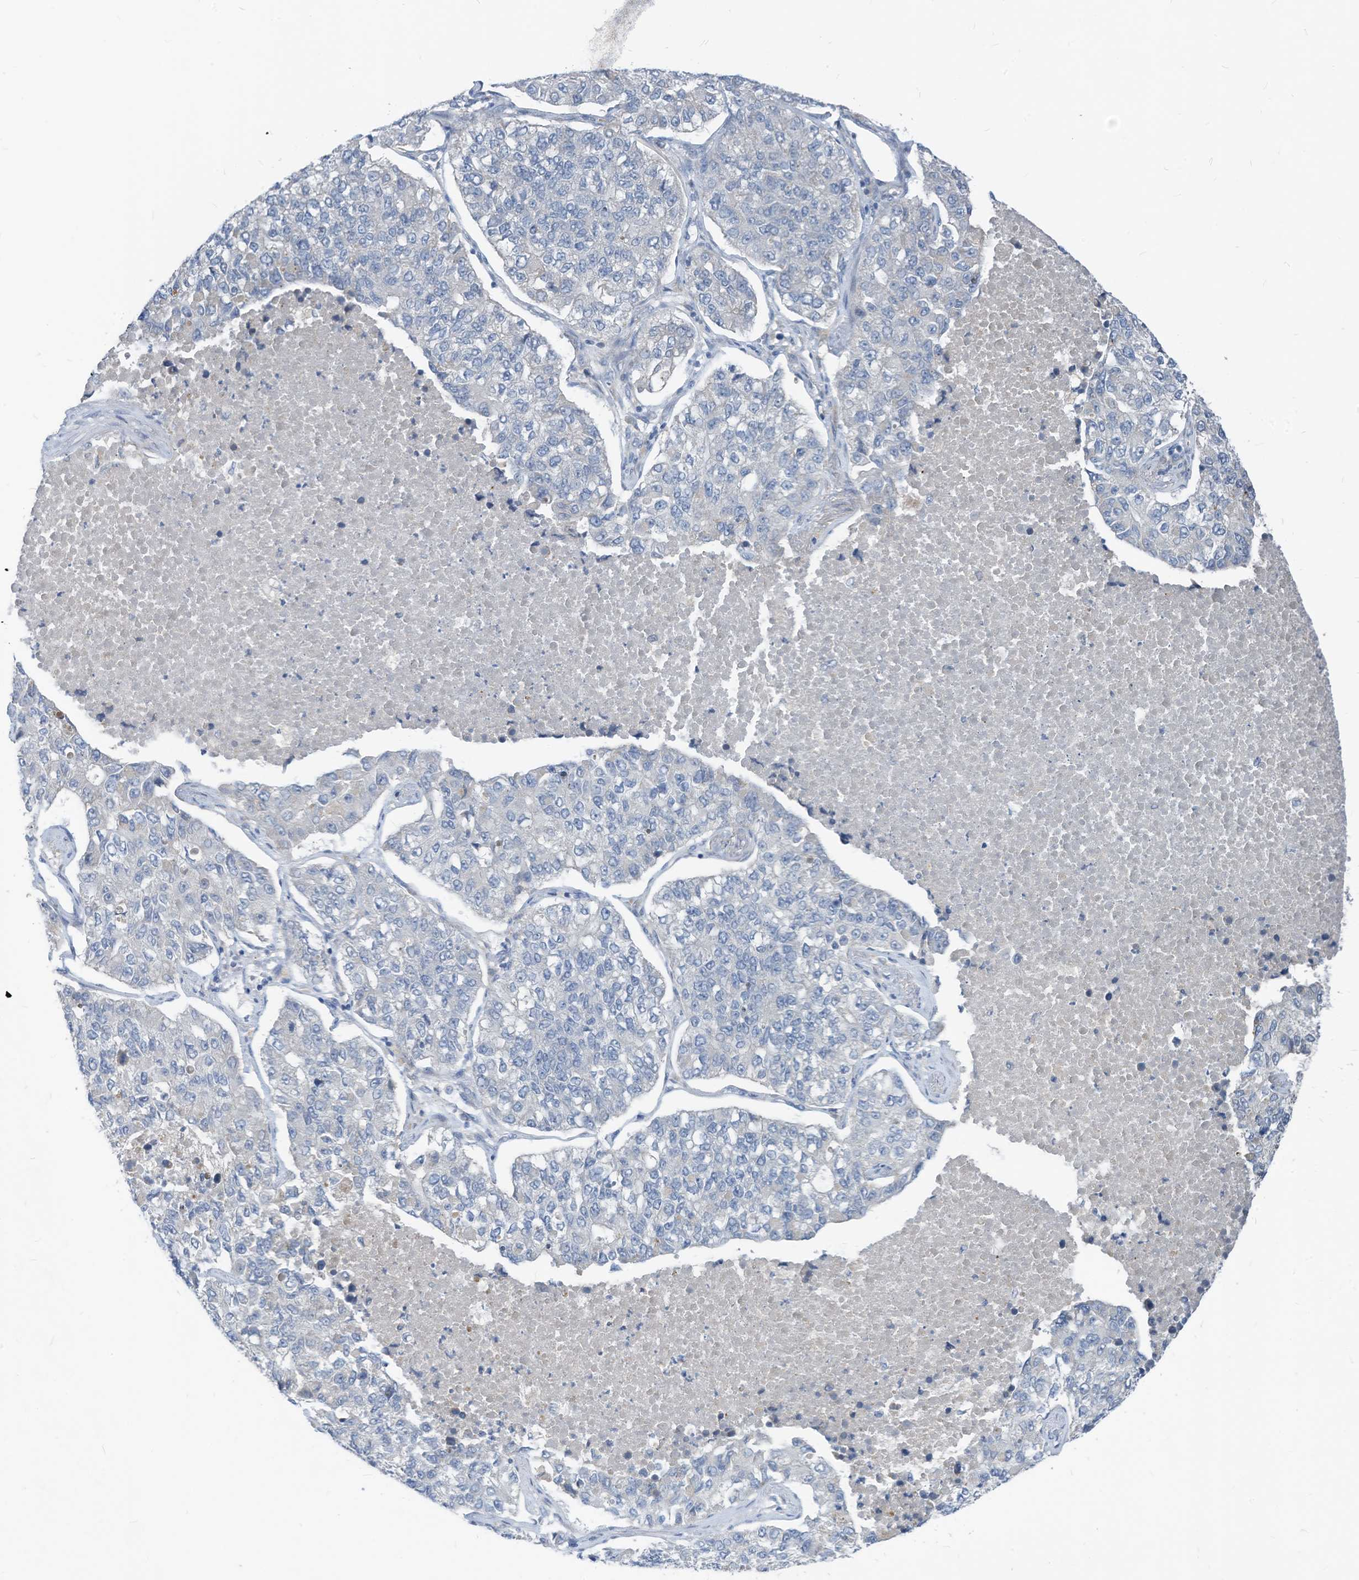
{"staining": {"intensity": "negative", "quantity": "none", "location": "none"}, "tissue": "lung cancer", "cell_type": "Tumor cells", "image_type": "cancer", "snomed": [{"axis": "morphology", "description": "Adenocarcinoma, NOS"}, {"axis": "topography", "description": "Lung"}], "caption": "There is no significant expression in tumor cells of lung cancer (adenocarcinoma). The staining was performed using DAB to visualize the protein expression in brown, while the nuclei were stained in blue with hematoxylin (Magnification: 20x).", "gene": "LDAH", "patient": {"sex": "male", "age": 49}}